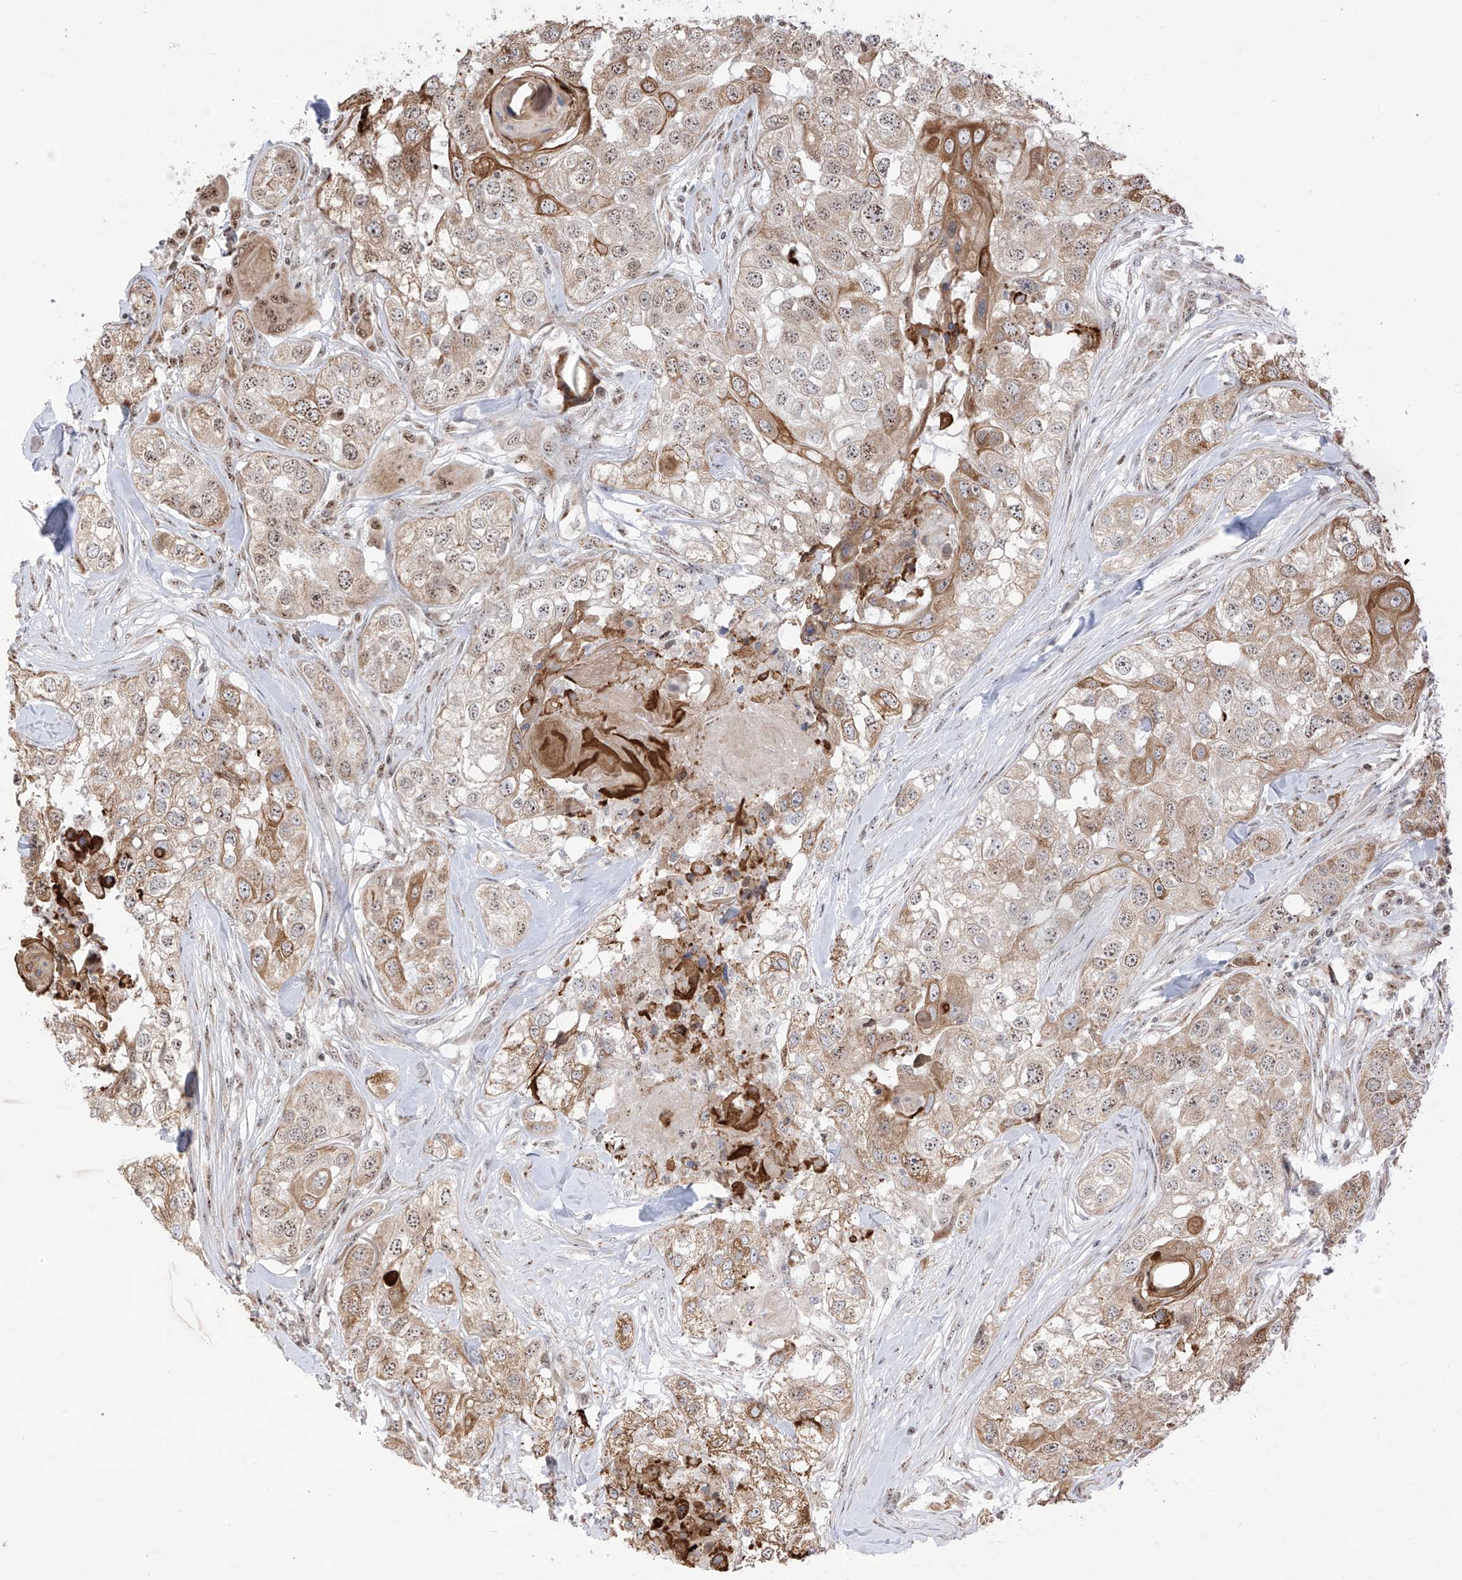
{"staining": {"intensity": "moderate", "quantity": ">75%", "location": "cytoplasmic/membranous,nuclear"}, "tissue": "head and neck cancer", "cell_type": "Tumor cells", "image_type": "cancer", "snomed": [{"axis": "morphology", "description": "Normal tissue, NOS"}, {"axis": "morphology", "description": "Squamous cell carcinoma, NOS"}, {"axis": "topography", "description": "Skeletal muscle"}, {"axis": "topography", "description": "Head-Neck"}], "caption": "About >75% of tumor cells in human head and neck cancer demonstrate moderate cytoplasmic/membranous and nuclear protein expression as visualized by brown immunohistochemical staining.", "gene": "ZBTB8A", "patient": {"sex": "male", "age": 51}}